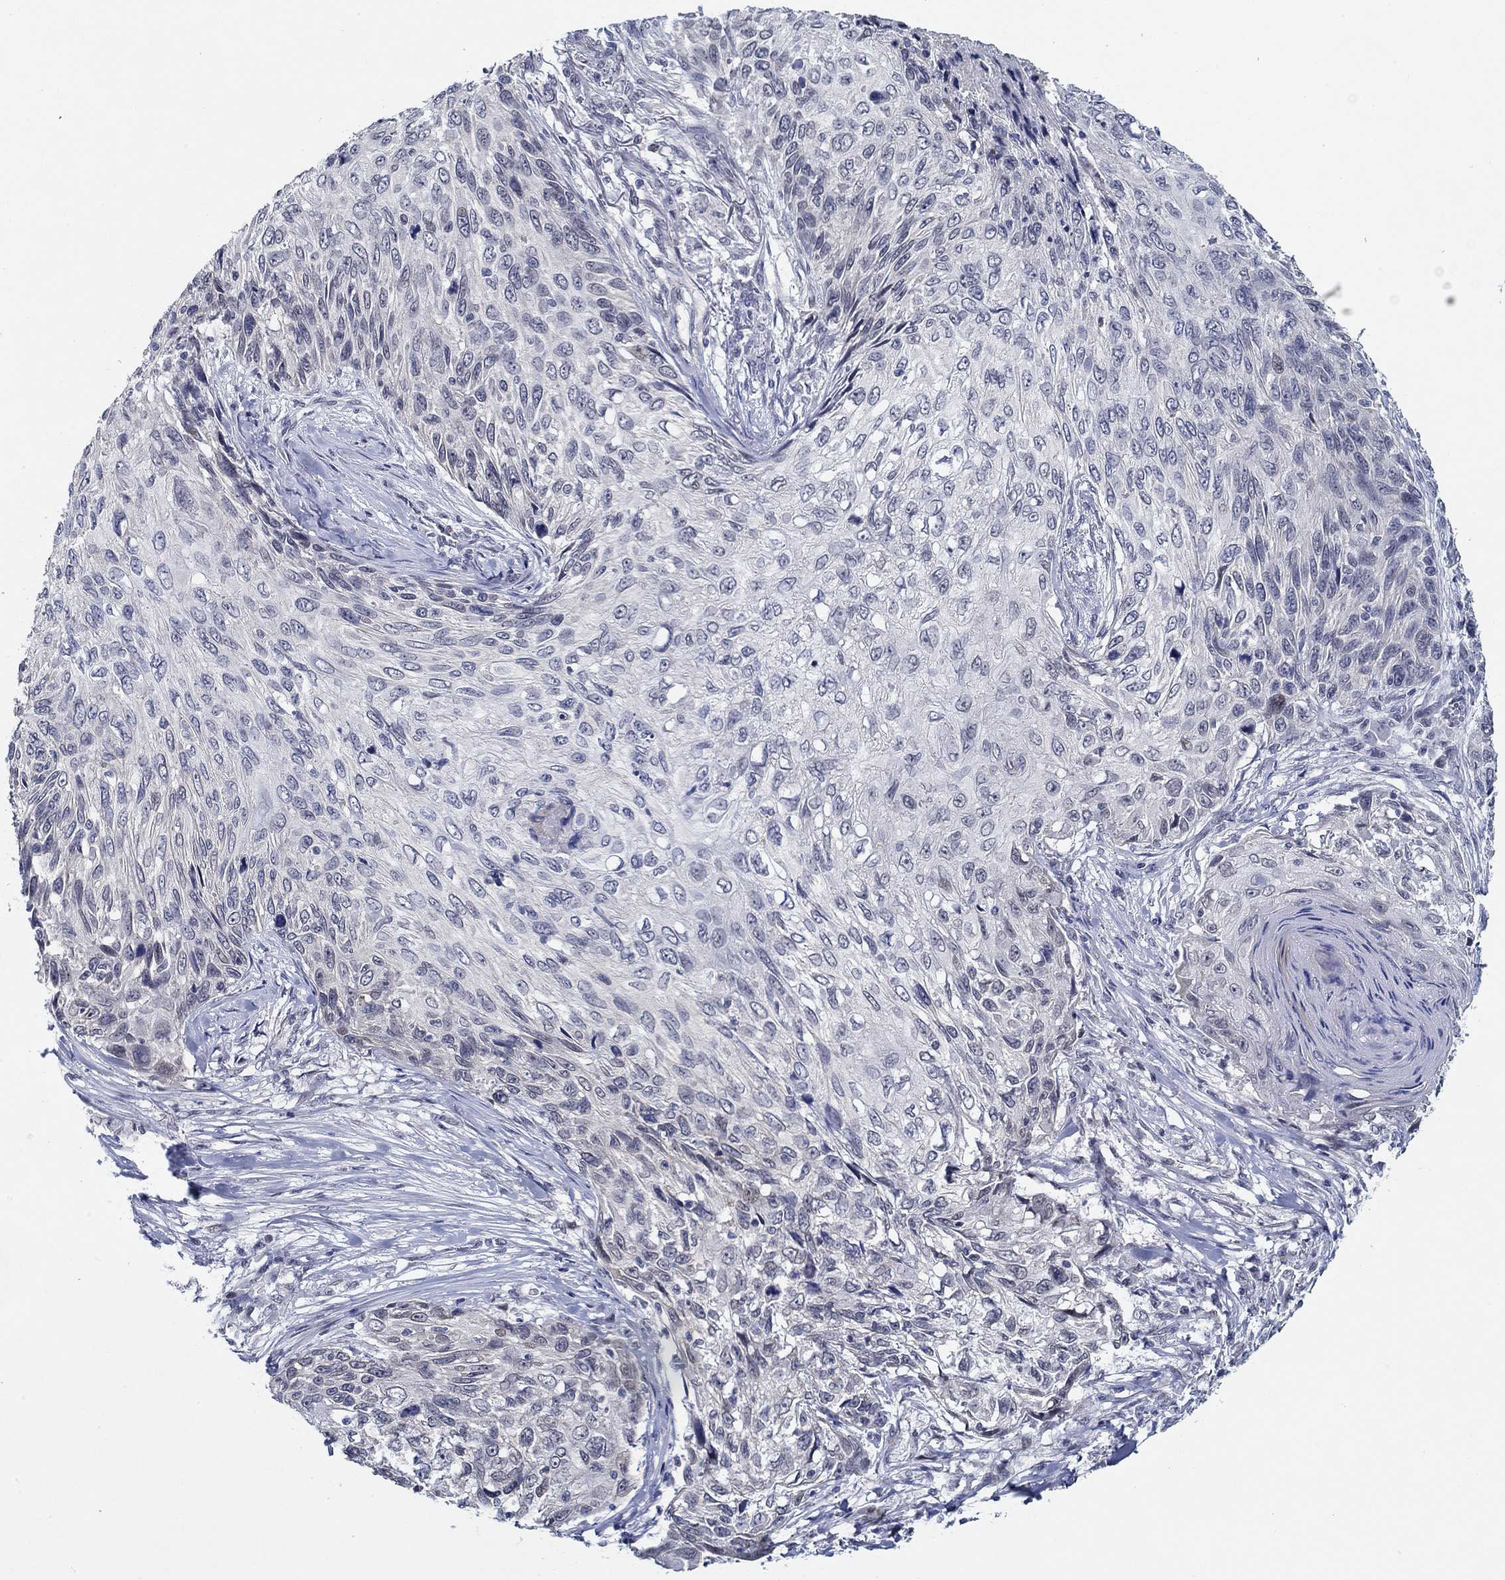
{"staining": {"intensity": "negative", "quantity": "none", "location": "none"}, "tissue": "skin cancer", "cell_type": "Tumor cells", "image_type": "cancer", "snomed": [{"axis": "morphology", "description": "Squamous cell carcinoma, NOS"}, {"axis": "topography", "description": "Skin"}], "caption": "Immunohistochemistry of human skin cancer (squamous cell carcinoma) displays no staining in tumor cells.", "gene": "SLC34A1", "patient": {"sex": "male", "age": 92}}